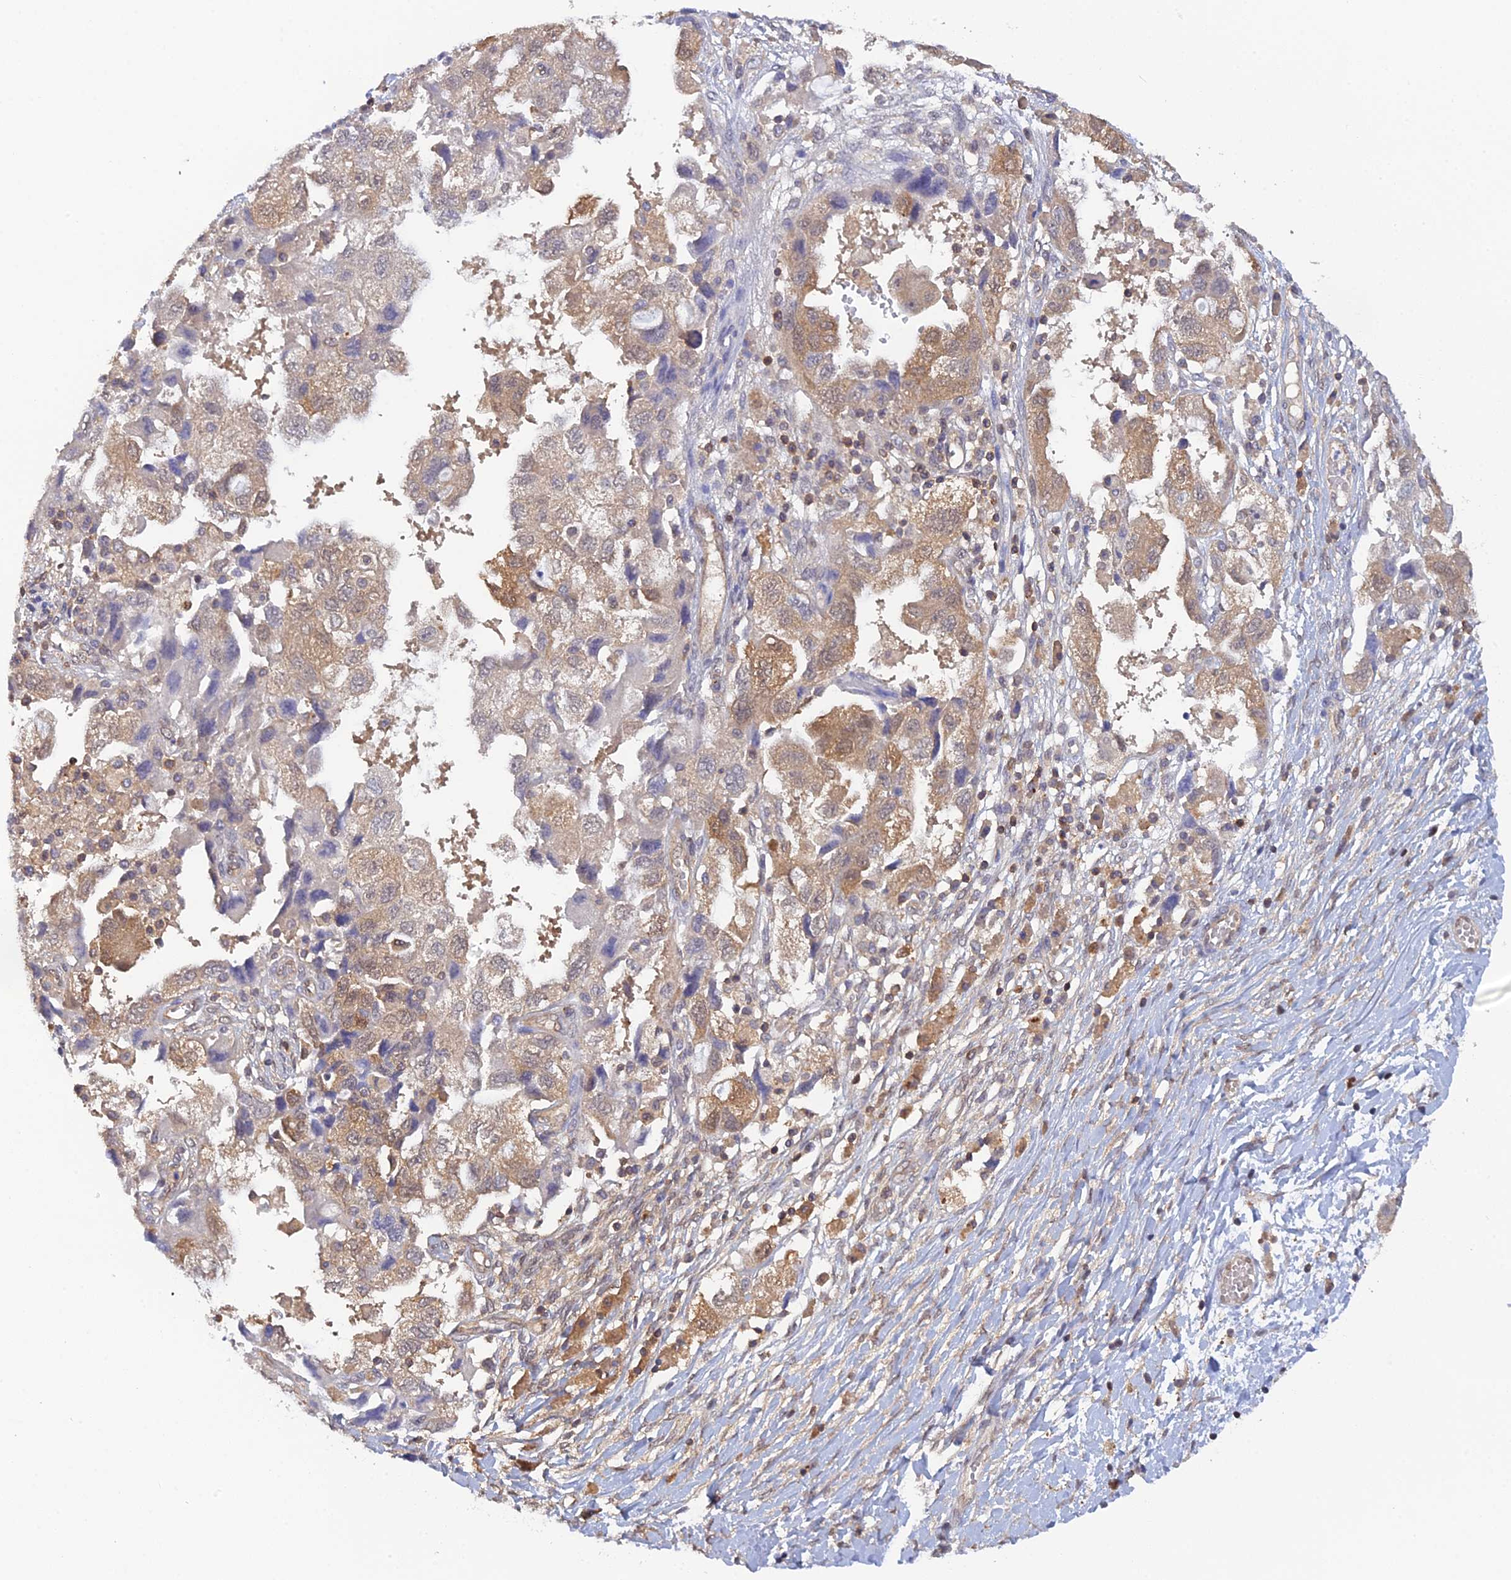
{"staining": {"intensity": "moderate", "quantity": "<25%", "location": "cytoplasmic/membranous,nuclear"}, "tissue": "ovarian cancer", "cell_type": "Tumor cells", "image_type": "cancer", "snomed": [{"axis": "morphology", "description": "Carcinoma, NOS"}, {"axis": "morphology", "description": "Cystadenocarcinoma, serous, NOS"}, {"axis": "topography", "description": "Ovary"}], "caption": "Moderate cytoplasmic/membranous and nuclear protein expression is present in approximately <25% of tumor cells in ovarian carcinoma.", "gene": "HINT1", "patient": {"sex": "female", "age": 69}}